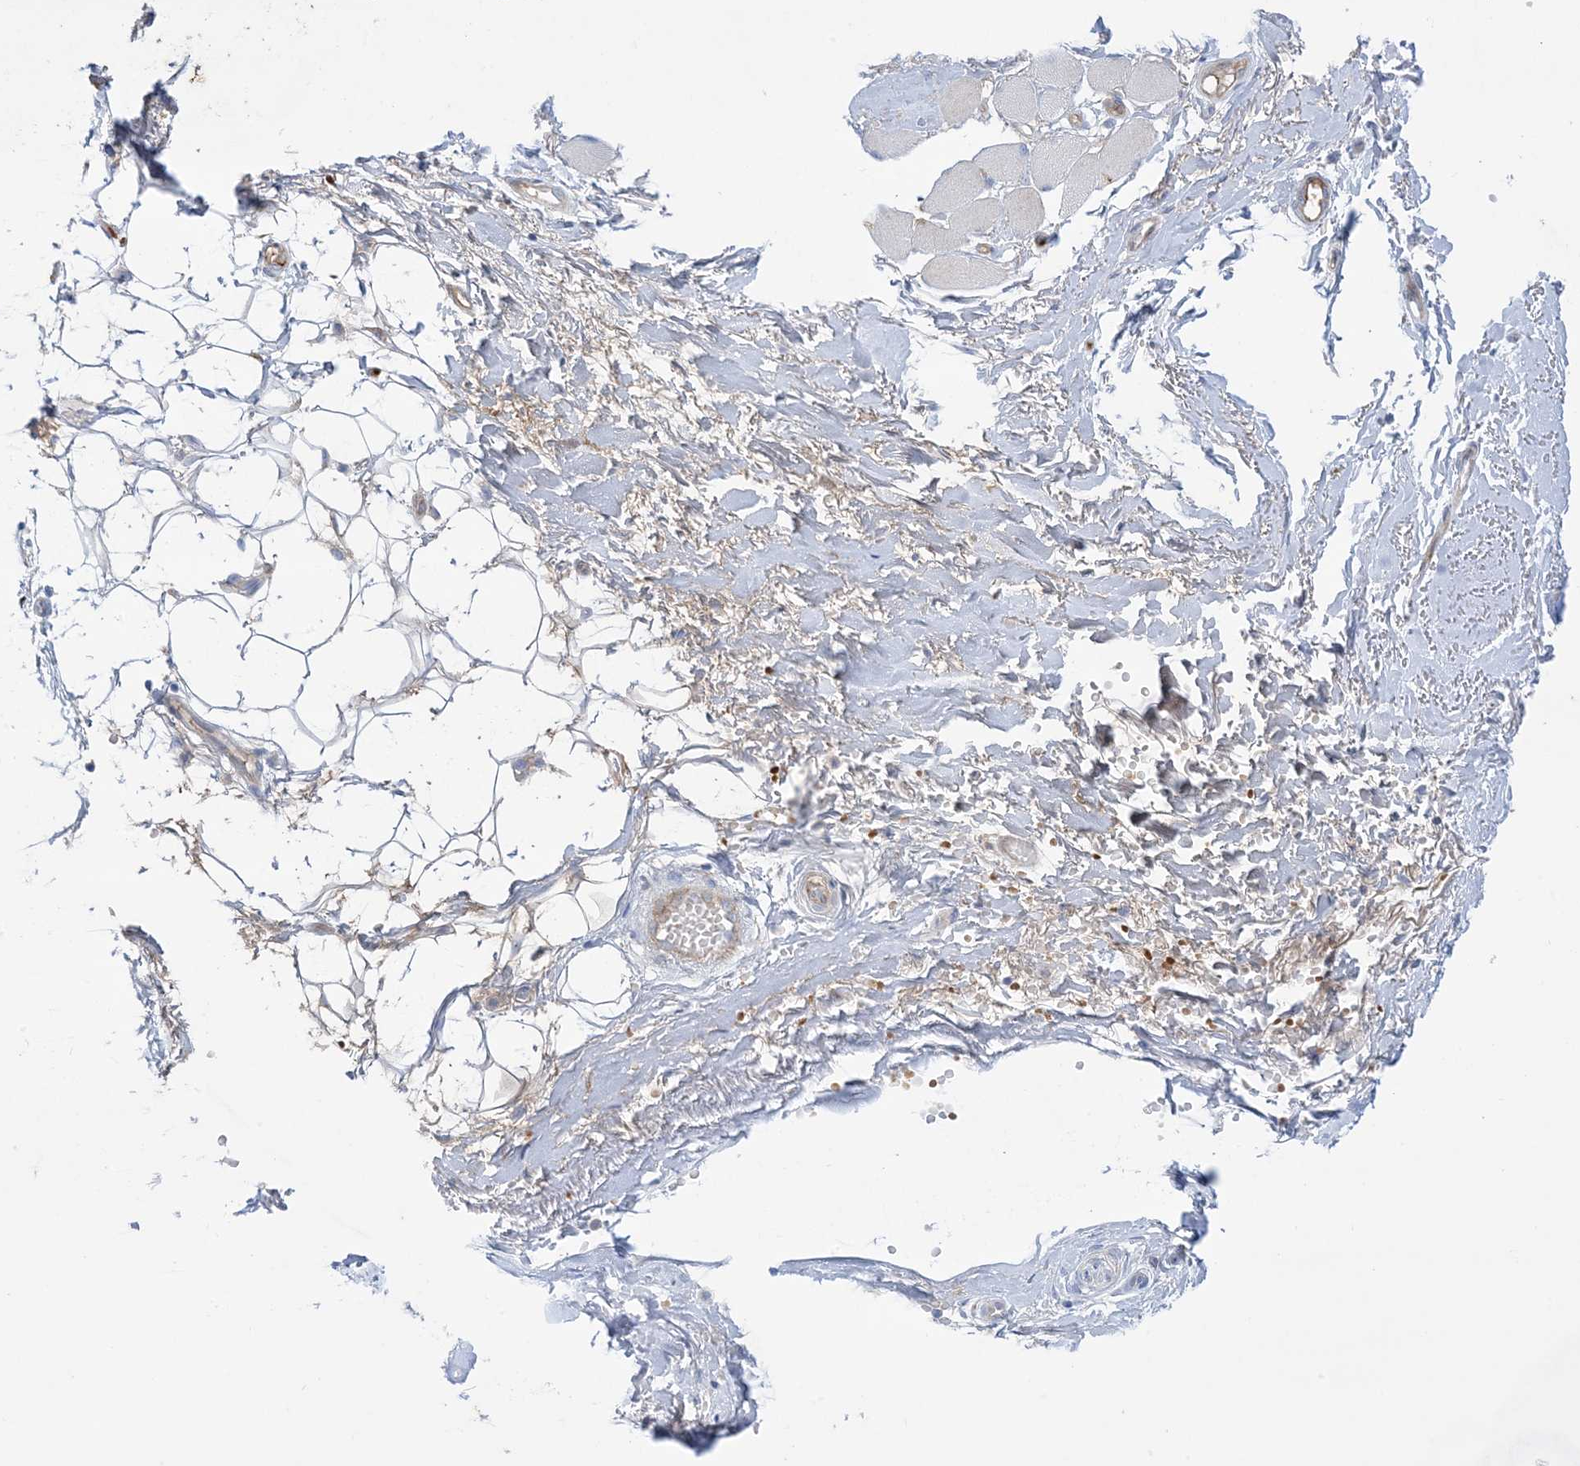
{"staining": {"intensity": "negative", "quantity": "none", "location": "none"}, "tissue": "adipose tissue", "cell_type": "Adipocytes", "image_type": "normal", "snomed": [{"axis": "morphology", "description": "Normal tissue, NOS"}, {"axis": "morphology", "description": "Basal cell carcinoma"}, {"axis": "topography", "description": "Skin"}], "caption": "Adipocytes are negative for protein expression in benign human adipose tissue. (Stains: DAB immunohistochemistry with hematoxylin counter stain, Microscopy: brightfield microscopy at high magnification).", "gene": "ATP11C", "patient": {"sex": "female", "age": 89}}